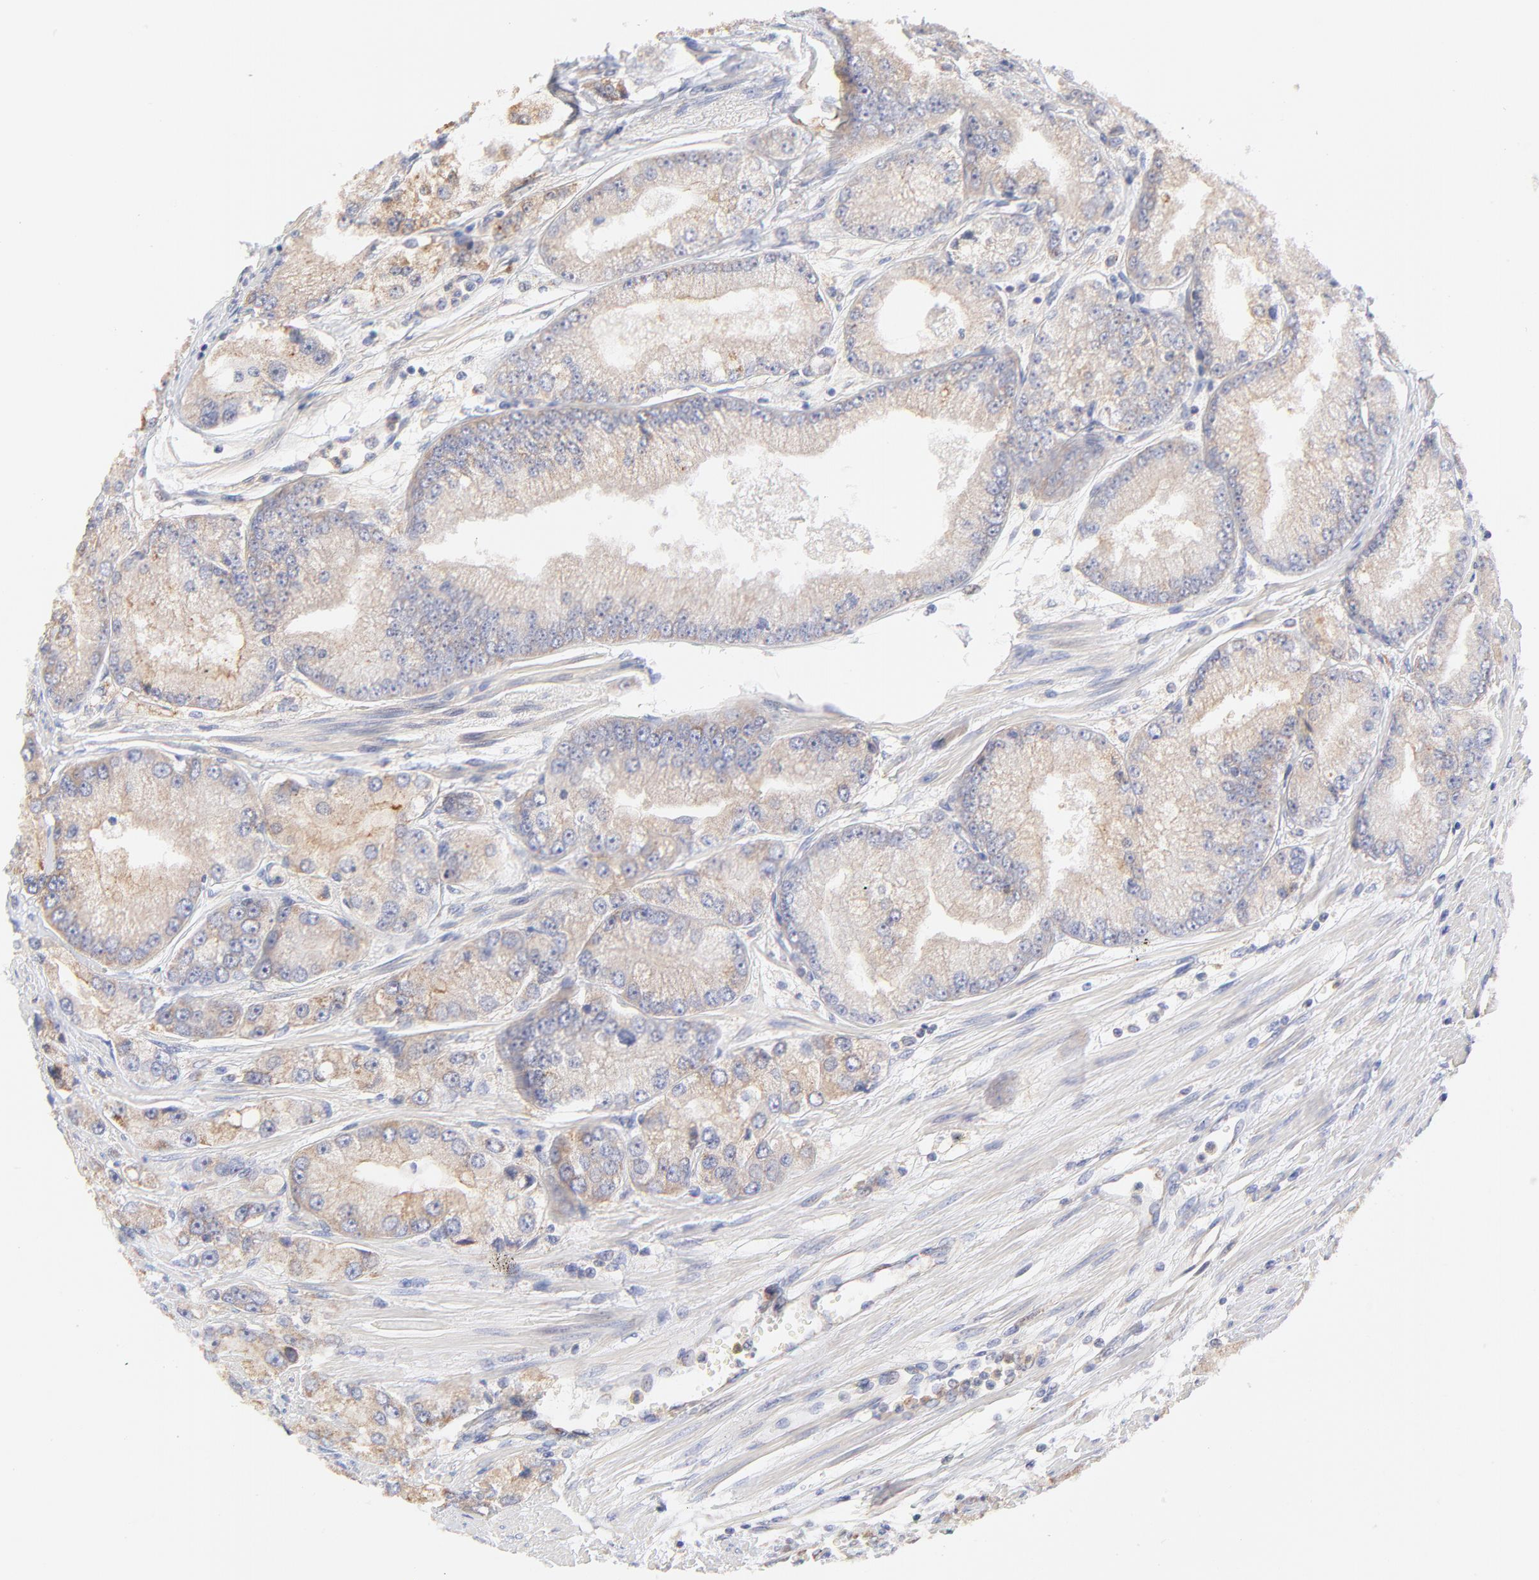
{"staining": {"intensity": "moderate", "quantity": "25%-75%", "location": "cytoplasmic/membranous"}, "tissue": "prostate cancer", "cell_type": "Tumor cells", "image_type": "cancer", "snomed": [{"axis": "morphology", "description": "Adenocarcinoma, Medium grade"}, {"axis": "topography", "description": "Prostate"}], "caption": "Immunohistochemistry of human prostate cancer (medium-grade adenocarcinoma) exhibits medium levels of moderate cytoplasmic/membranous expression in approximately 25%-75% of tumor cells. (IHC, brightfield microscopy, high magnification).", "gene": "PTK7", "patient": {"sex": "male", "age": 72}}